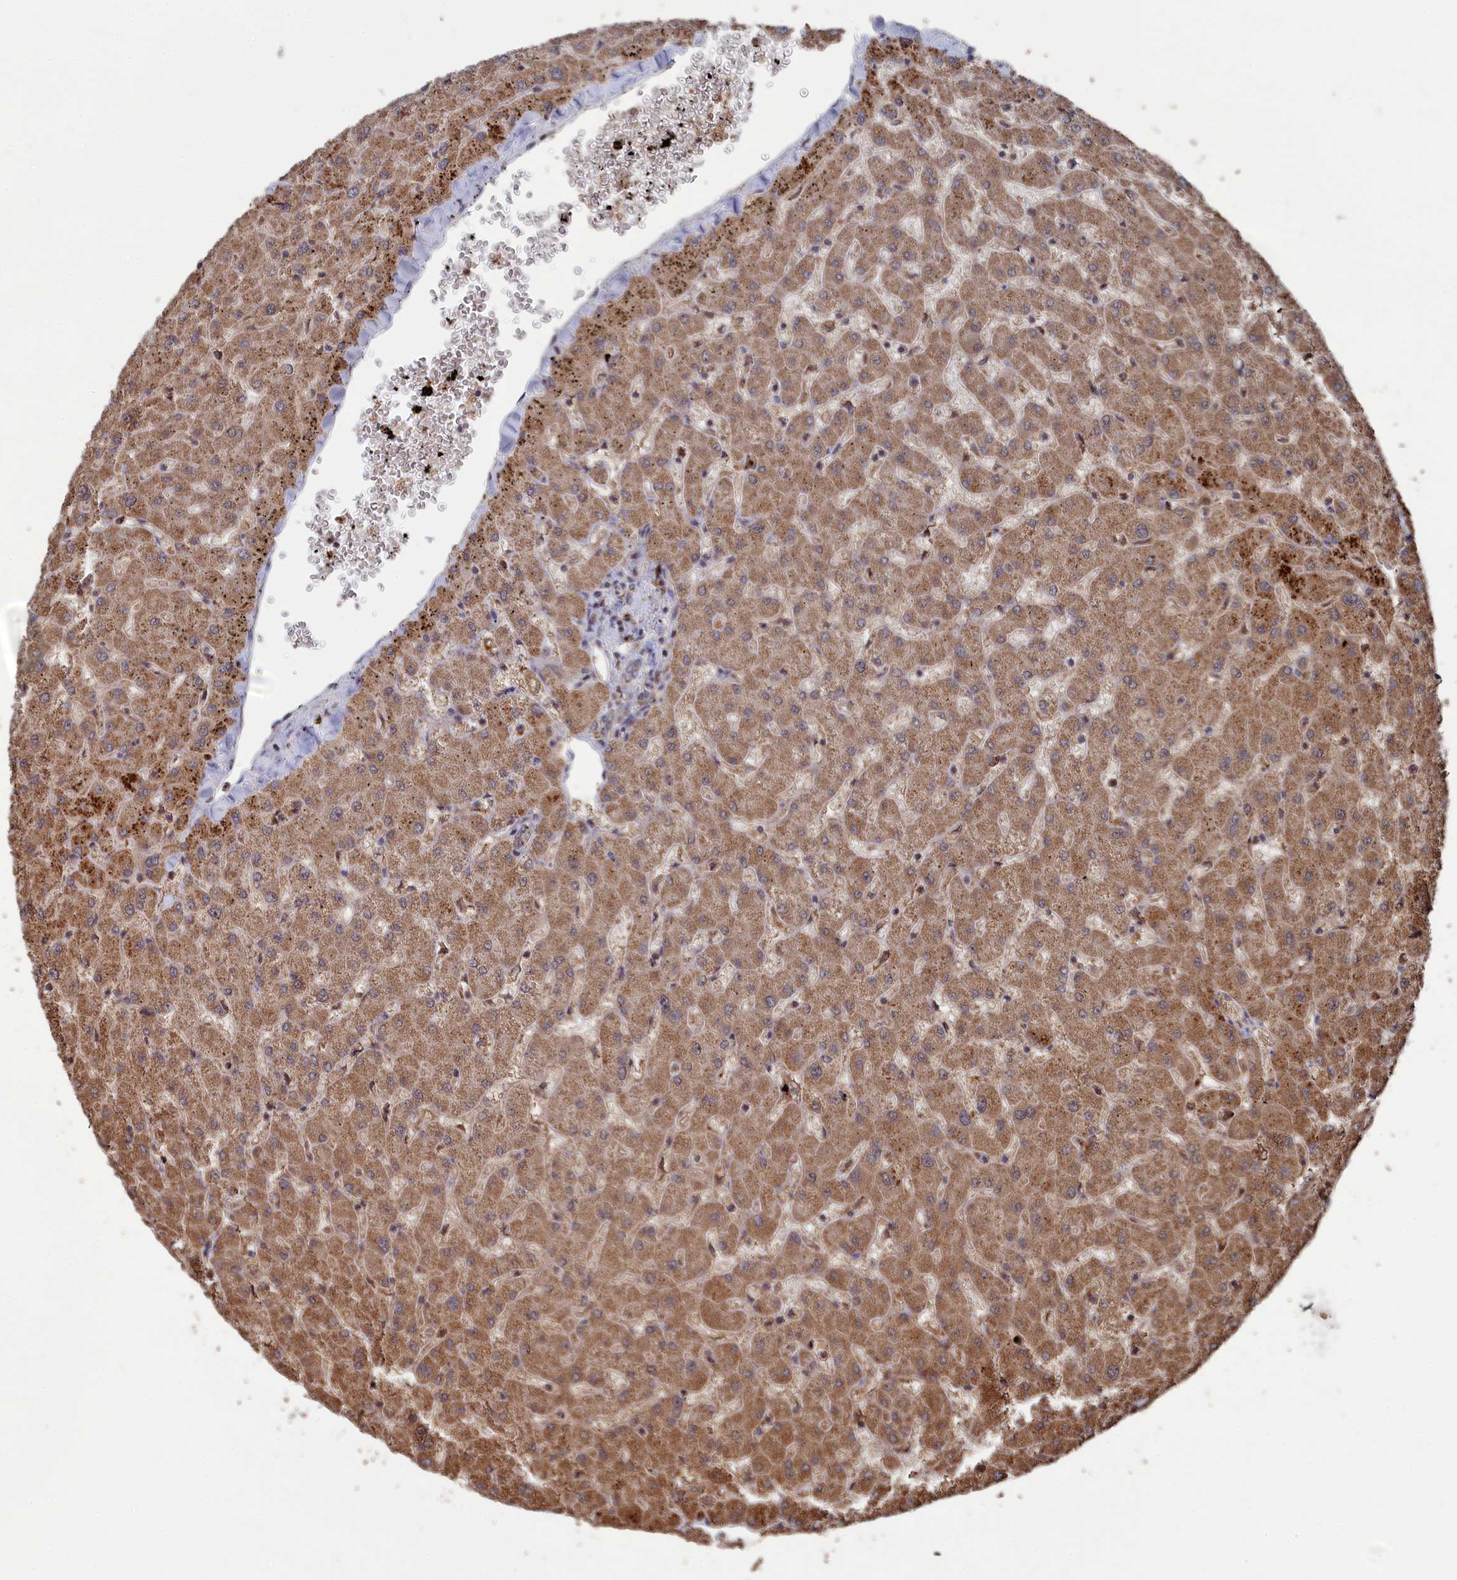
{"staining": {"intensity": "negative", "quantity": "none", "location": "none"}, "tissue": "liver", "cell_type": "Cholangiocytes", "image_type": "normal", "snomed": [{"axis": "morphology", "description": "Normal tissue, NOS"}, {"axis": "topography", "description": "Liver"}], "caption": "DAB immunohistochemical staining of normal human liver displays no significant positivity in cholangiocytes.", "gene": "CEACAM21", "patient": {"sex": "female", "age": 63}}